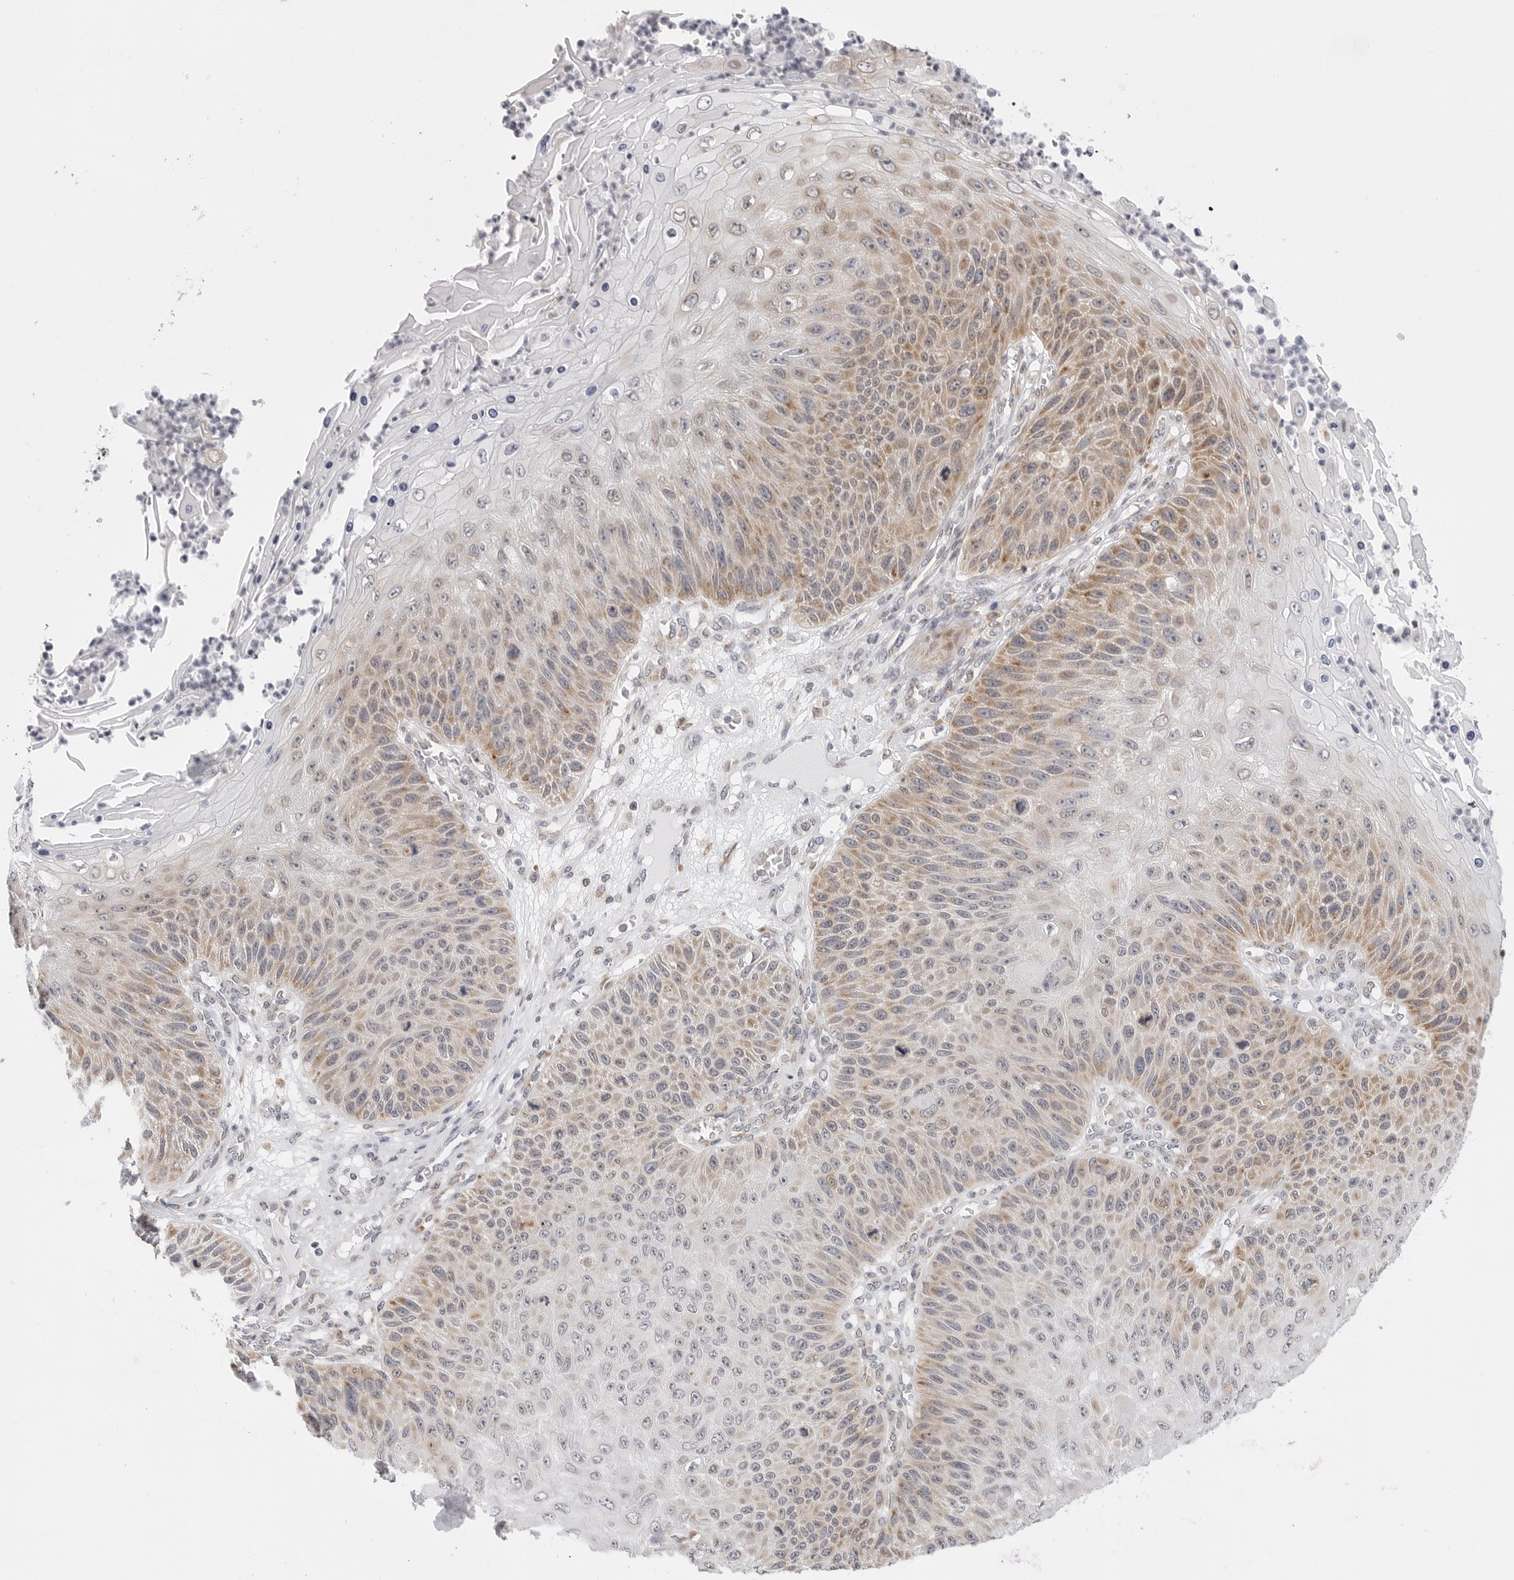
{"staining": {"intensity": "weak", "quantity": "25%-75%", "location": "cytoplasmic/membranous"}, "tissue": "skin cancer", "cell_type": "Tumor cells", "image_type": "cancer", "snomed": [{"axis": "morphology", "description": "Squamous cell carcinoma, NOS"}, {"axis": "topography", "description": "Skin"}], "caption": "Immunohistochemical staining of skin squamous cell carcinoma demonstrates weak cytoplasmic/membranous protein staining in about 25%-75% of tumor cells. Immunohistochemistry stains the protein of interest in brown and the nuclei are stained blue.", "gene": "RPN1", "patient": {"sex": "female", "age": 88}}